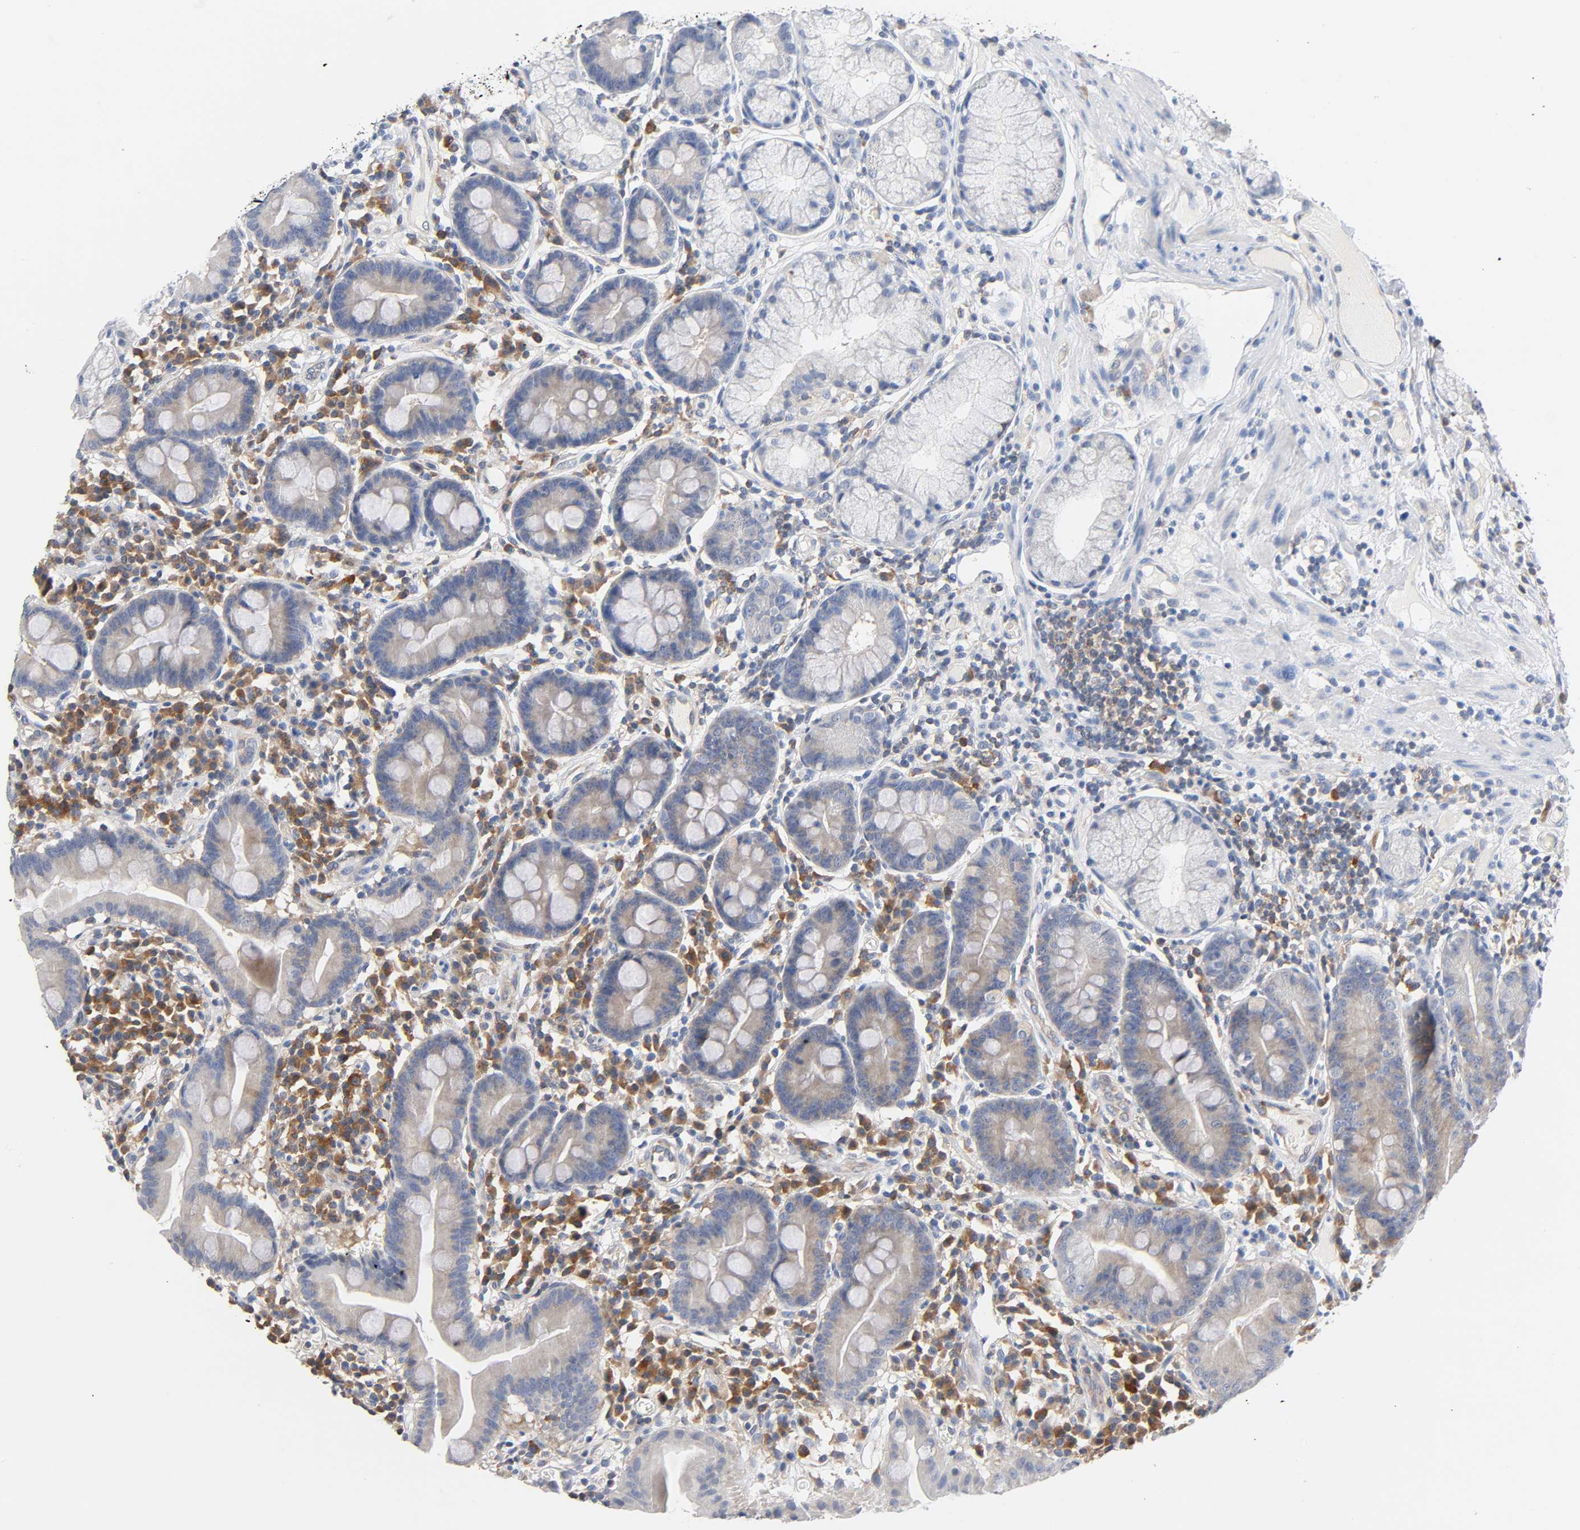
{"staining": {"intensity": "weak", "quantity": "25%-75%", "location": "cytoplasmic/membranous"}, "tissue": "duodenum", "cell_type": "Glandular cells", "image_type": "normal", "snomed": [{"axis": "morphology", "description": "Normal tissue, NOS"}, {"axis": "topography", "description": "Duodenum"}], "caption": "Glandular cells demonstrate low levels of weak cytoplasmic/membranous staining in approximately 25%-75% of cells in normal duodenum. (DAB IHC with brightfield microscopy, high magnification).", "gene": "MALT1", "patient": {"sex": "male", "age": 50}}